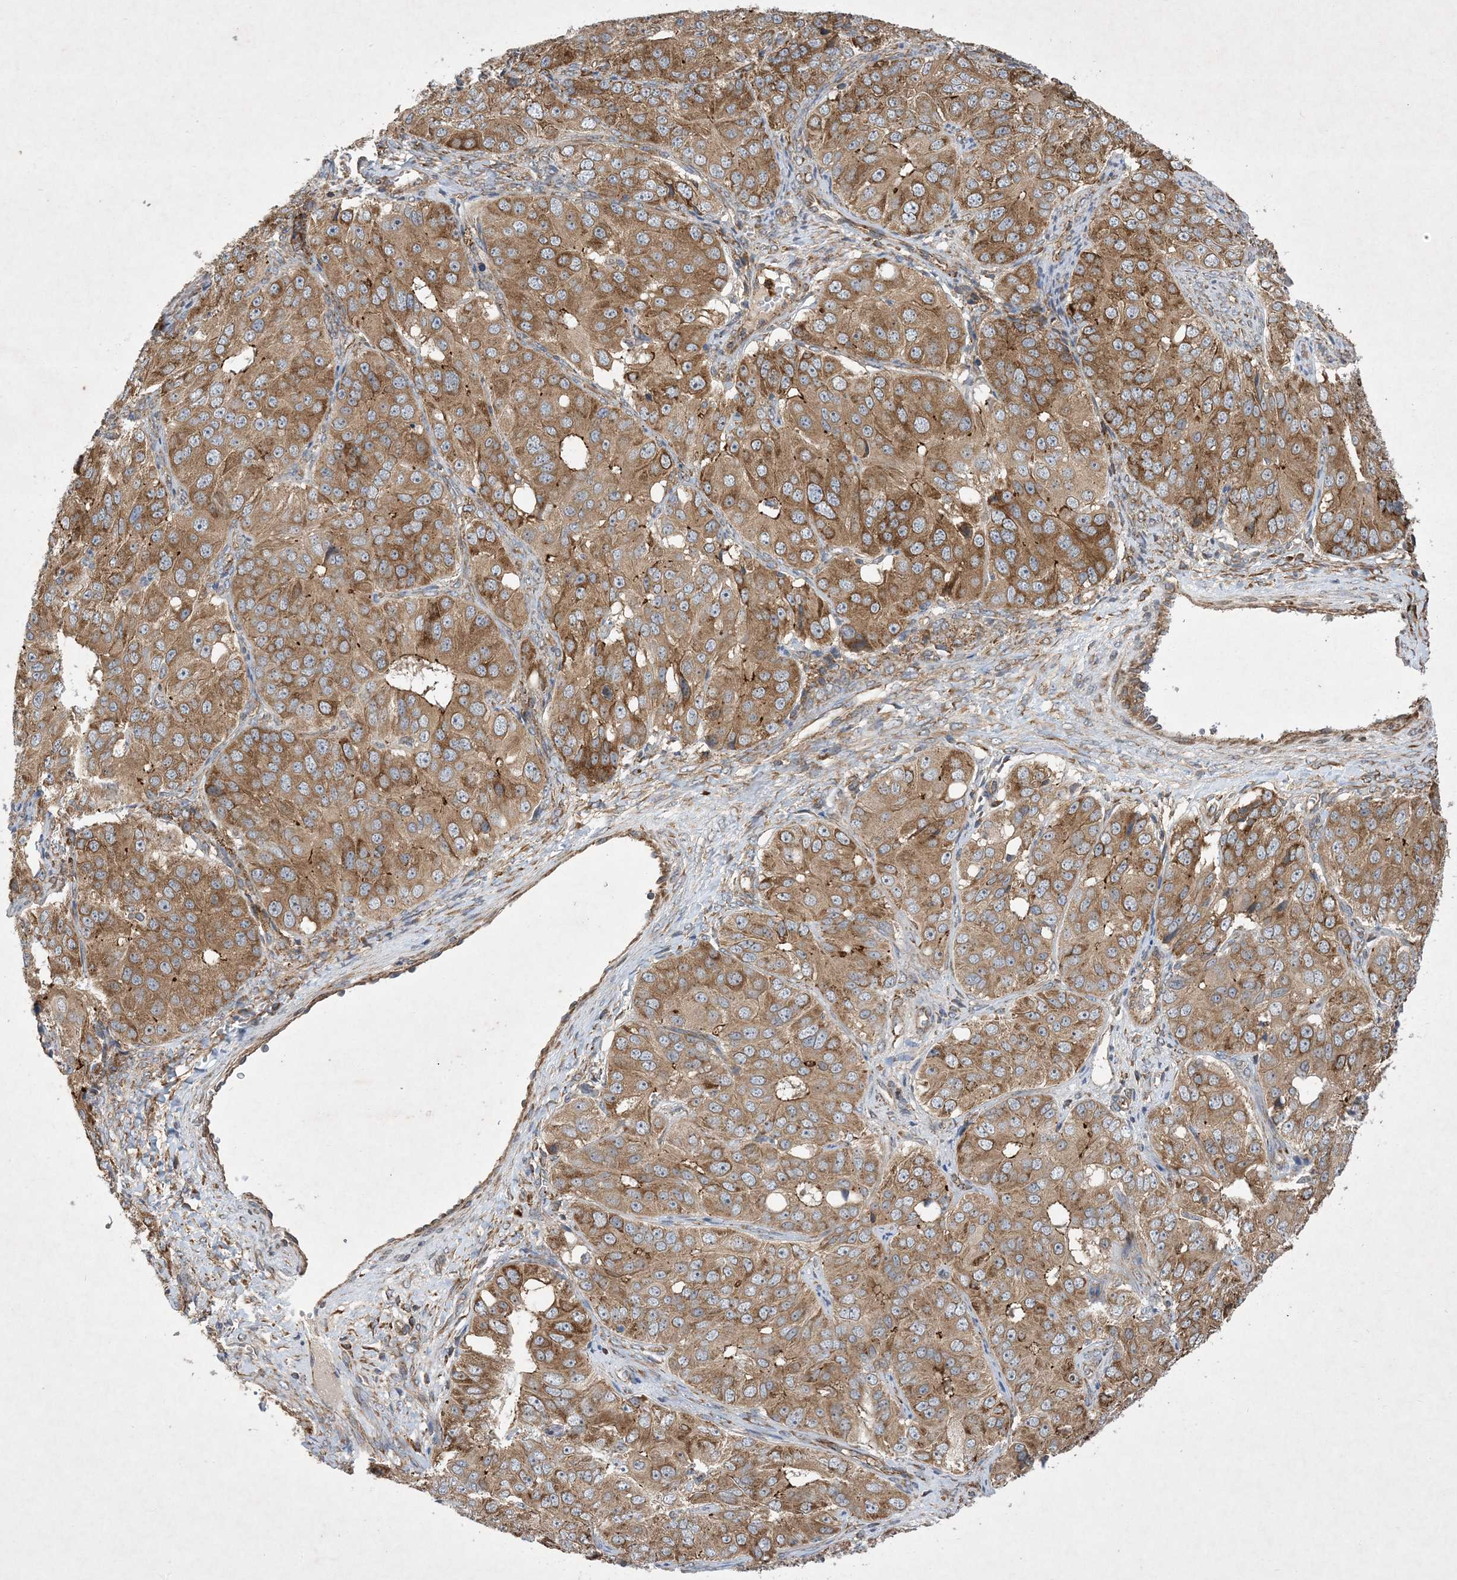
{"staining": {"intensity": "moderate", "quantity": ">75%", "location": "cytoplasmic/membranous"}, "tissue": "ovarian cancer", "cell_type": "Tumor cells", "image_type": "cancer", "snomed": [{"axis": "morphology", "description": "Carcinoma, endometroid"}, {"axis": "topography", "description": "Ovary"}], "caption": "Human ovarian cancer (endometroid carcinoma) stained with a brown dye reveals moderate cytoplasmic/membranous positive expression in about >75% of tumor cells.", "gene": "OTOP1", "patient": {"sex": "female", "age": 51}}